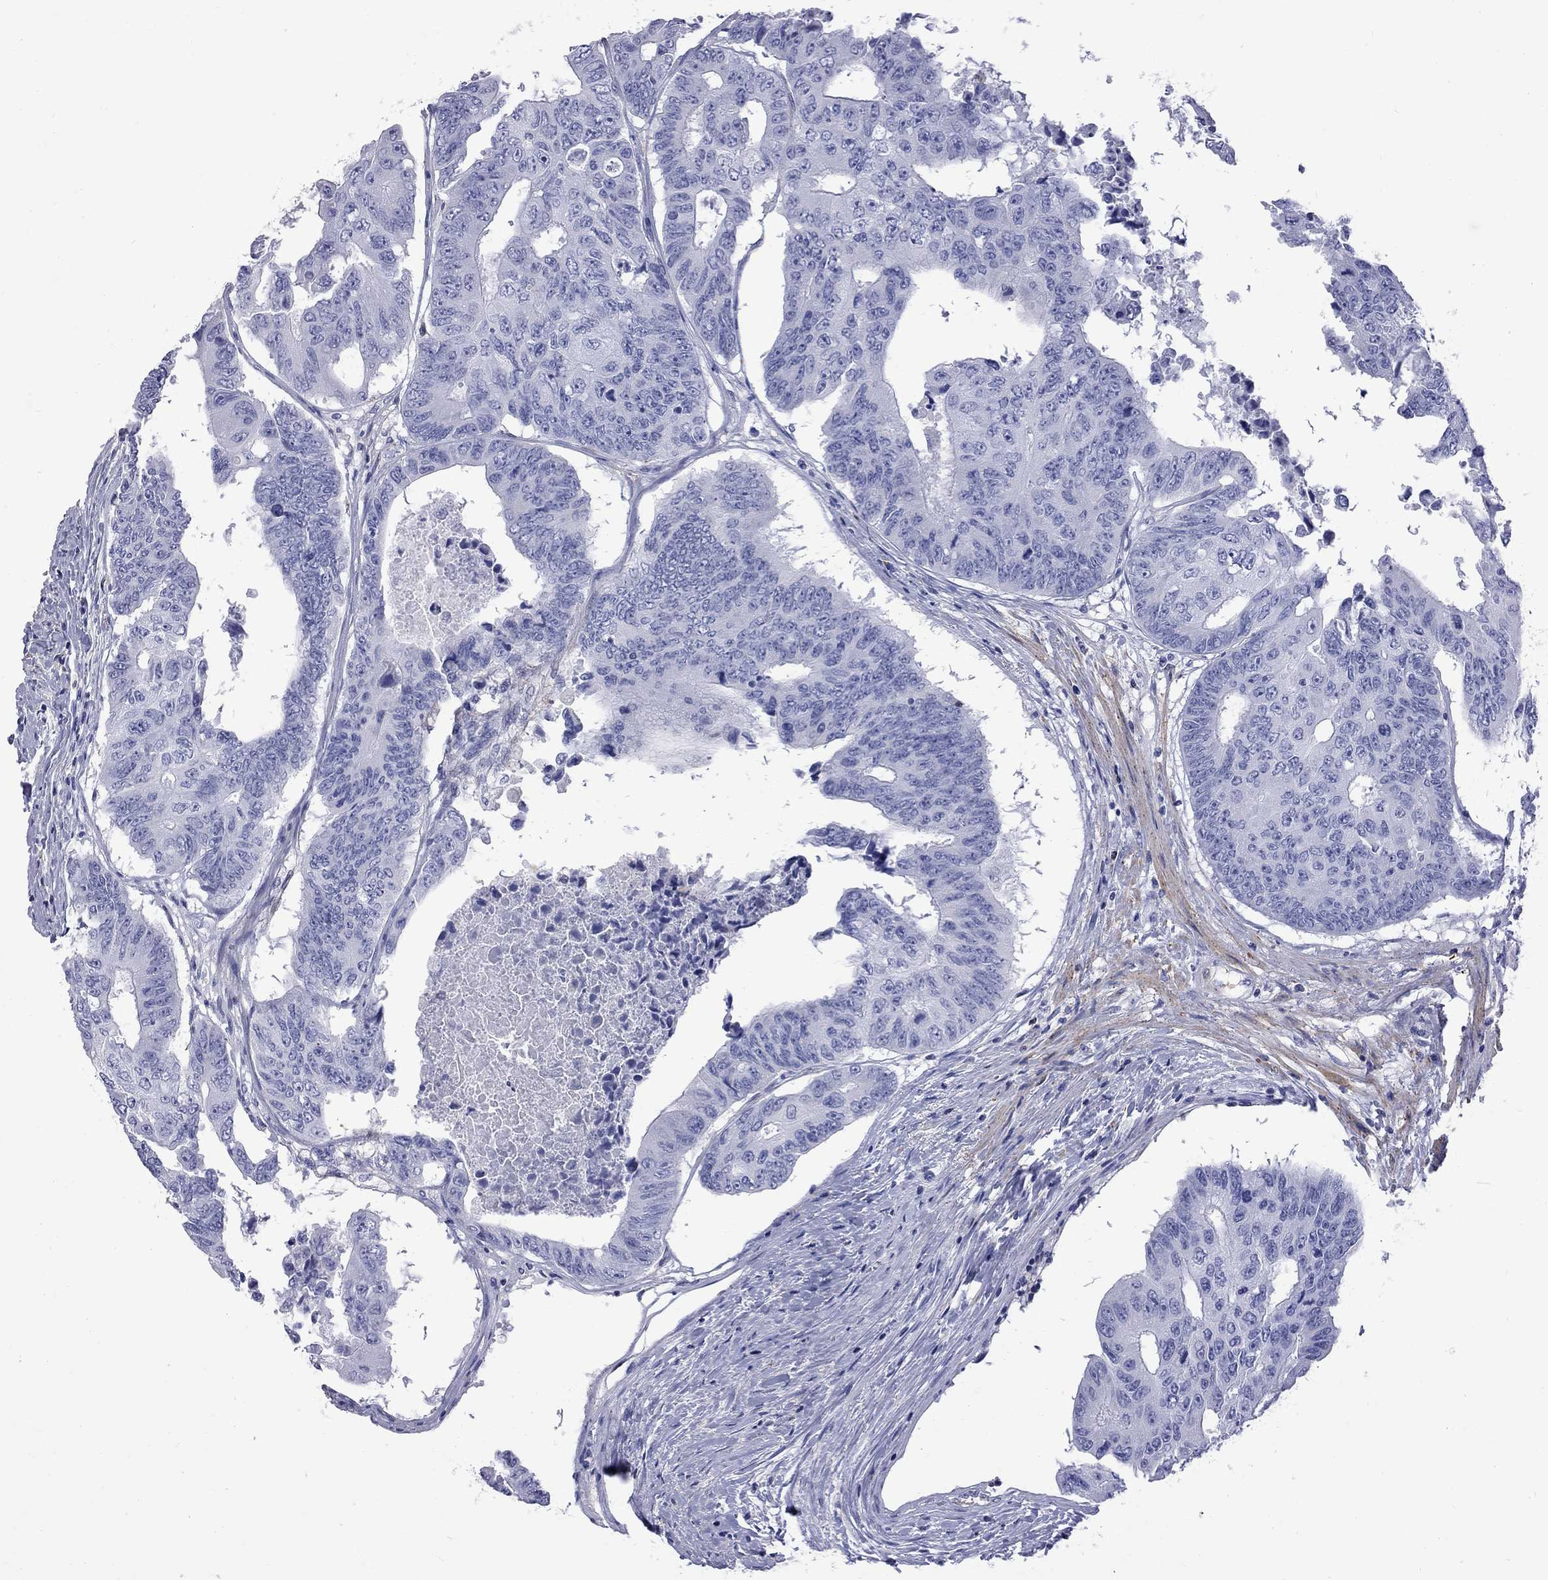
{"staining": {"intensity": "negative", "quantity": "none", "location": "none"}, "tissue": "colorectal cancer", "cell_type": "Tumor cells", "image_type": "cancer", "snomed": [{"axis": "morphology", "description": "Adenocarcinoma, NOS"}, {"axis": "topography", "description": "Rectum"}], "caption": "Immunohistochemistry (IHC) of colorectal cancer (adenocarcinoma) exhibits no expression in tumor cells. The staining is performed using DAB (3,3'-diaminobenzidine) brown chromogen with nuclei counter-stained in using hematoxylin.", "gene": "S100A3", "patient": {"sex": "male", "age": 59}}